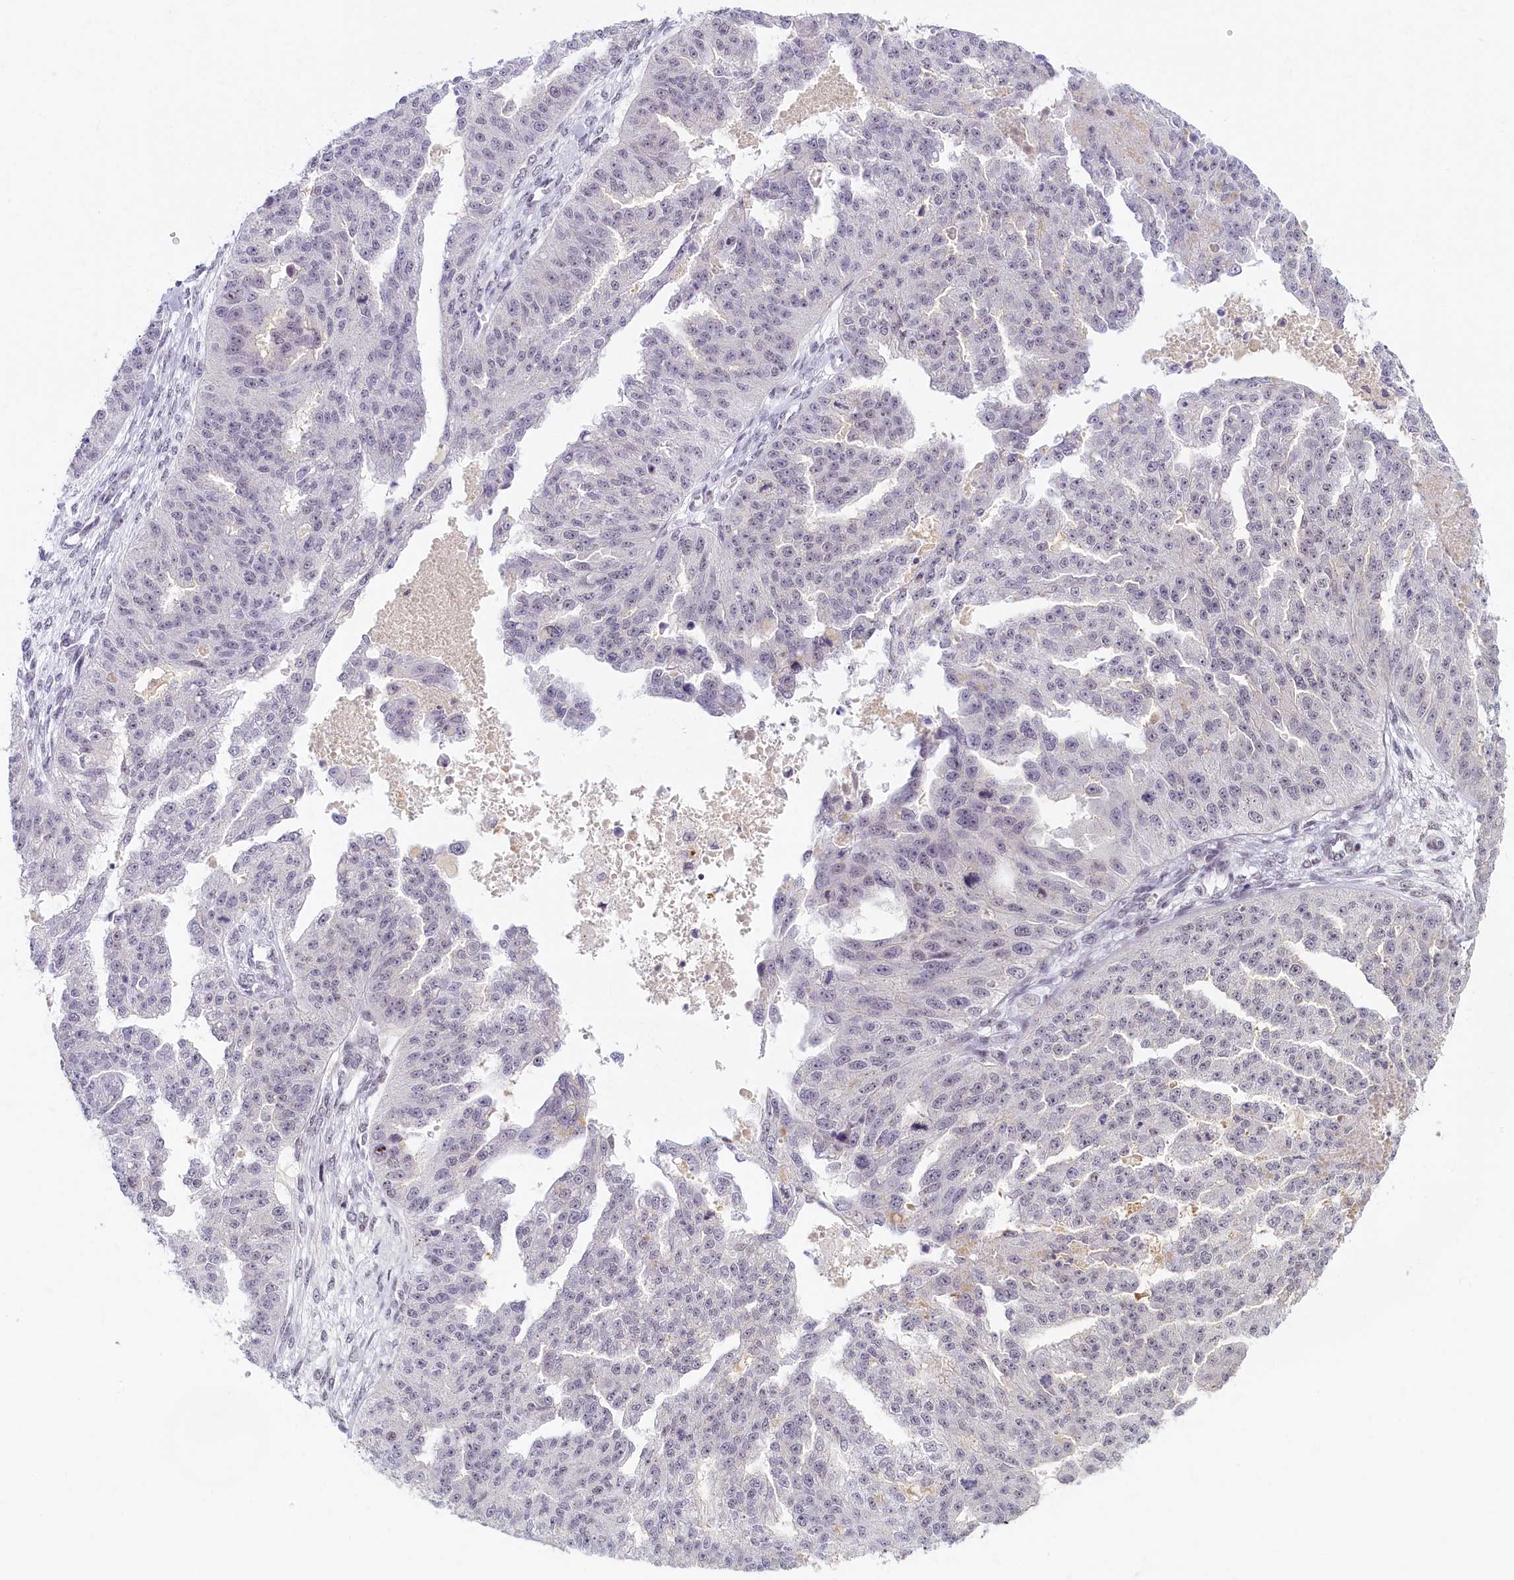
{"staining": {"intensity": "negative", "quantity": "none", "location": "none"}, "tissue": "ovarian cancer", "cell_type": "Tumor cells", "image_type": "cancer", "snomed": [{"axis": "morphology", "description": "Cystadenocarcinoma, serous, NOS"}, {"axis": "topography", "description": "Ovary"}], "caption": "Tumor cells show no significant protein staining in ovarian cancer.", "gene": "SEC31B", "patient": {"sex": "female", "age": 58}}